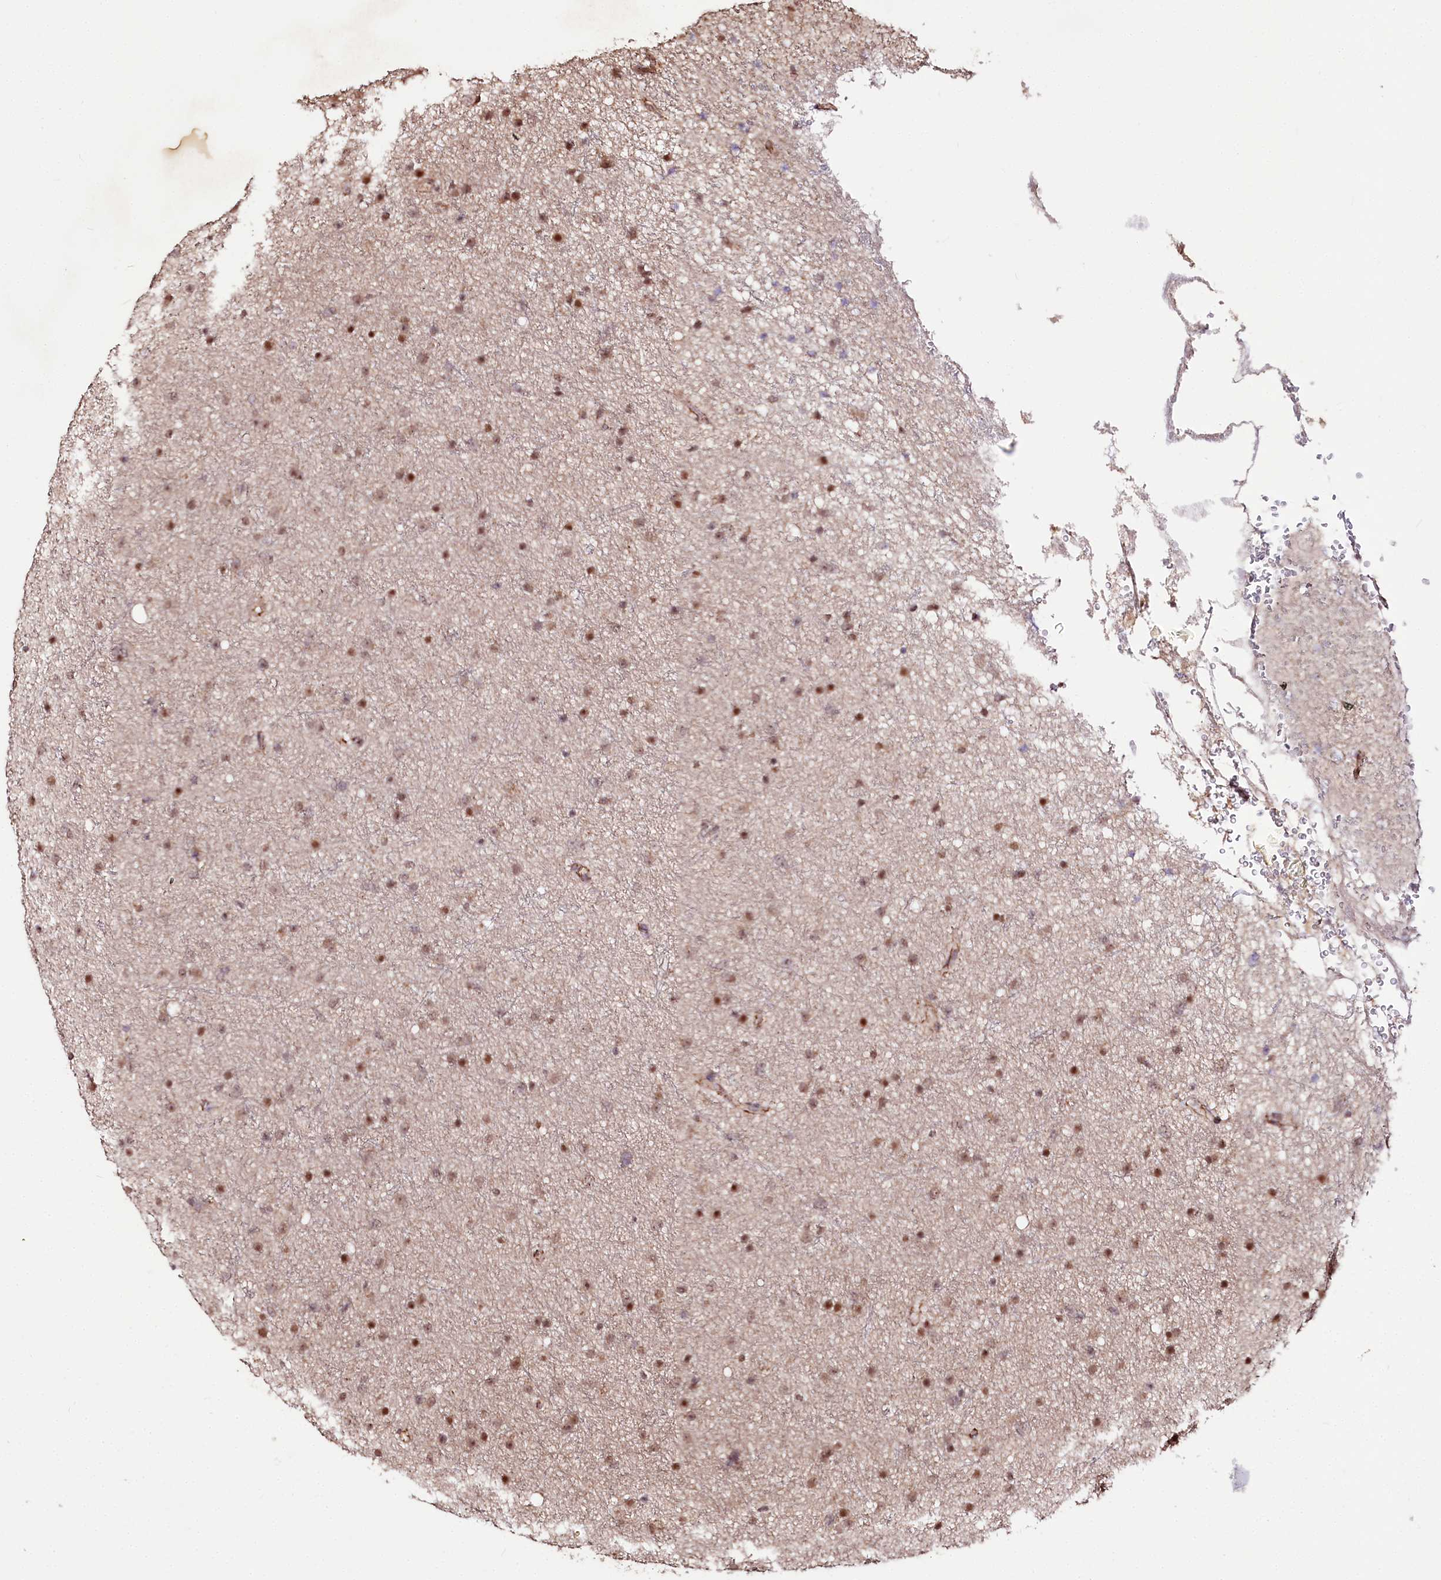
{"staining": {"intensity": "moderate", "quantity": "25%-75%", "location": "nuclear"}, "tissue": "glioma", "cell_type": "Tumor cells", "image_type": "cancer", "snomed": [{"axis": "morphology", "description": "Glioma, malignant, Low grade"}, {"axis": "topography", "description": "Cerebral cortex"}], "caption": "A high-resolution image shows immunohistochemistry (IHC) staining of glioma, which reveals moderate nuclear expression in approximately 25%-75% of tumor cells.", "gene": "DMP1", "patient": {"sex": "female", "age": 39}}